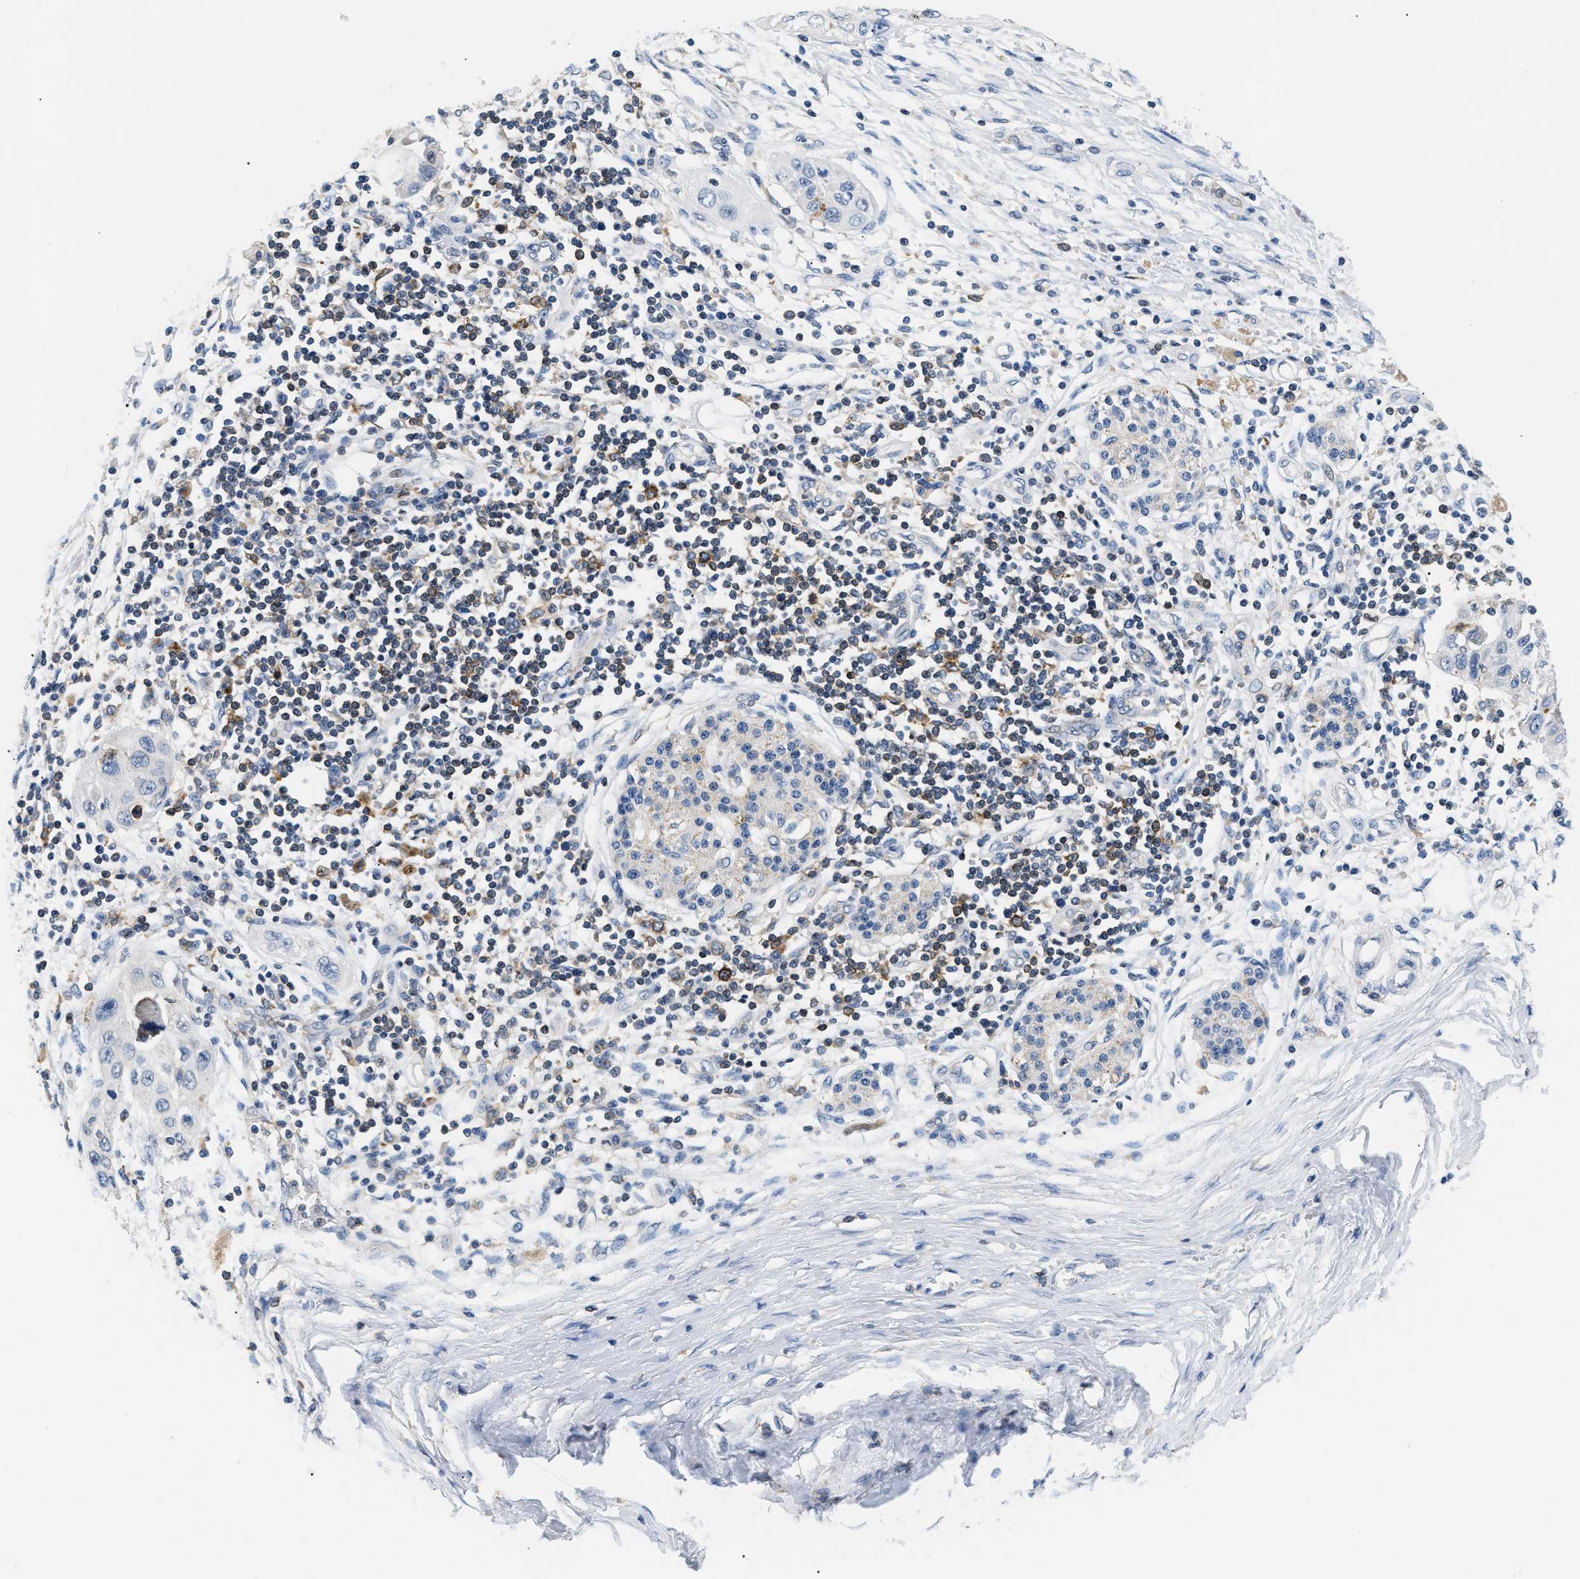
{"staining": {"intensity": "negative", "quantity": "none", "location": "none"}, "tissue": "pancreatic cancer", "cell_type": "Tumor cells", "image_type": "cancer", "snomed": [{"axis": "morphology", "description": "Adenocarcinoma, NOS"}, {"axis": "topography", "description": "Pancreas"}], "caption": "Immunohistochemistry (IHC) photomicrograph of neoplastic tissue: adenocarcinoma (pancreatic) stained with DAB exhibits no significant protein staining in tumor cells.", "gene": "INPP5D", "patient": {"sex": "female", "age": 70}}